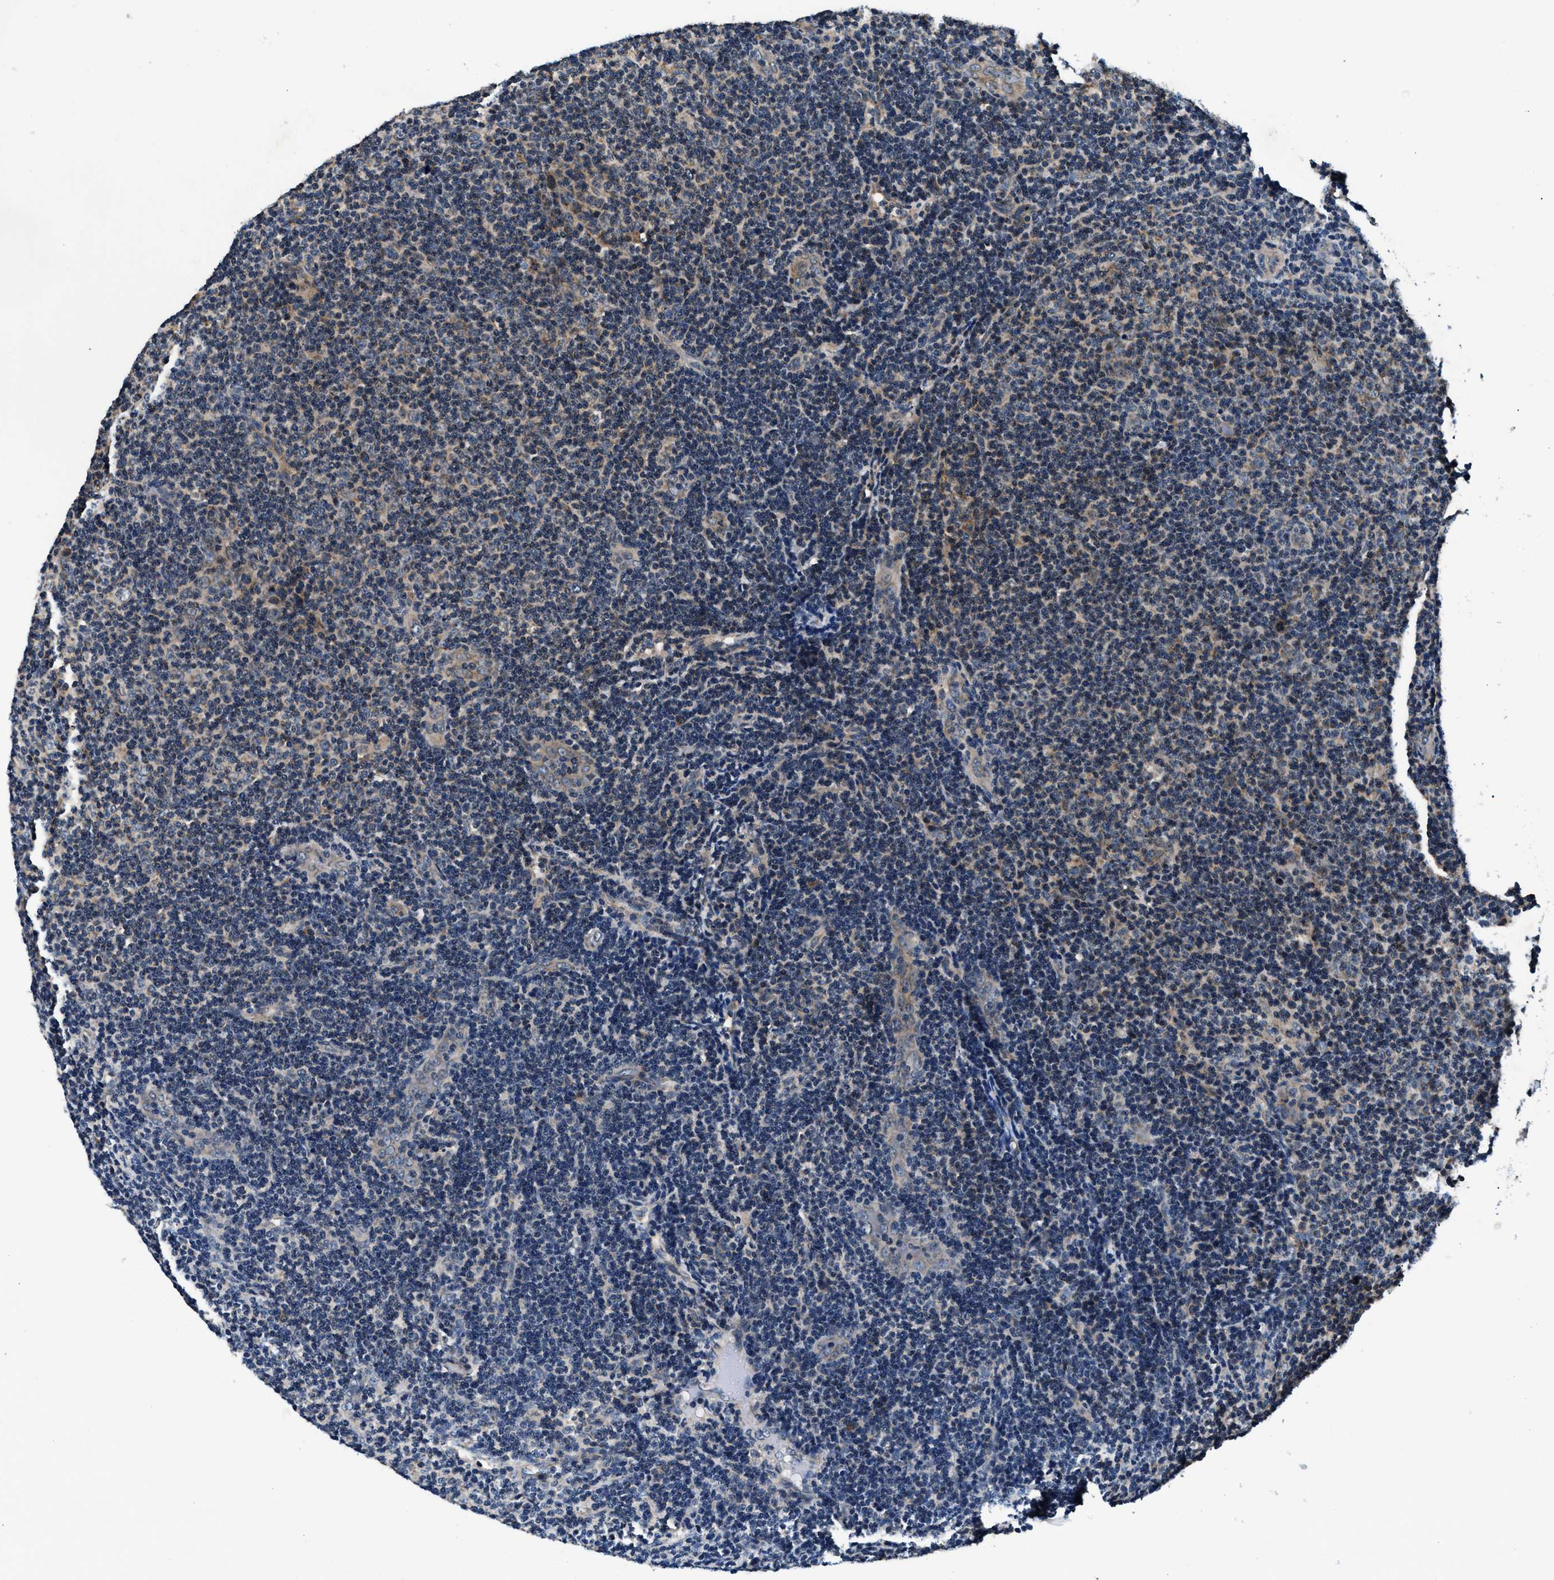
{"staining": {"intensity": "moderate", "quantity": "<25%", "location": "cytoplasmic/membranous"}, "tissue": "lymphoma", "cell_type": "Tumor cells", "image_type": "cancer", "snomed": [{"axis": "morphology", "description": "Malignant lymphoma, non-Hodgkin's type, Low grade"}, {"axis": "topography", "description": "Lymph node"}], "caption": "DAB immunohistochemical staining of human low-grade malignant lymphoma, non-Hodgkin's type reveals moderate cytoplasmic/membranous protein expression in approximately <25% of tumor cells. The protein of interest is stained brown, and the nuclei are stained in blue (DAB (3,3'-diaminobenzidine) IHC with brightfield microscopy, high magnification).", "gene": "IMMT", "patient": {"sex": "male", "age": 83}}